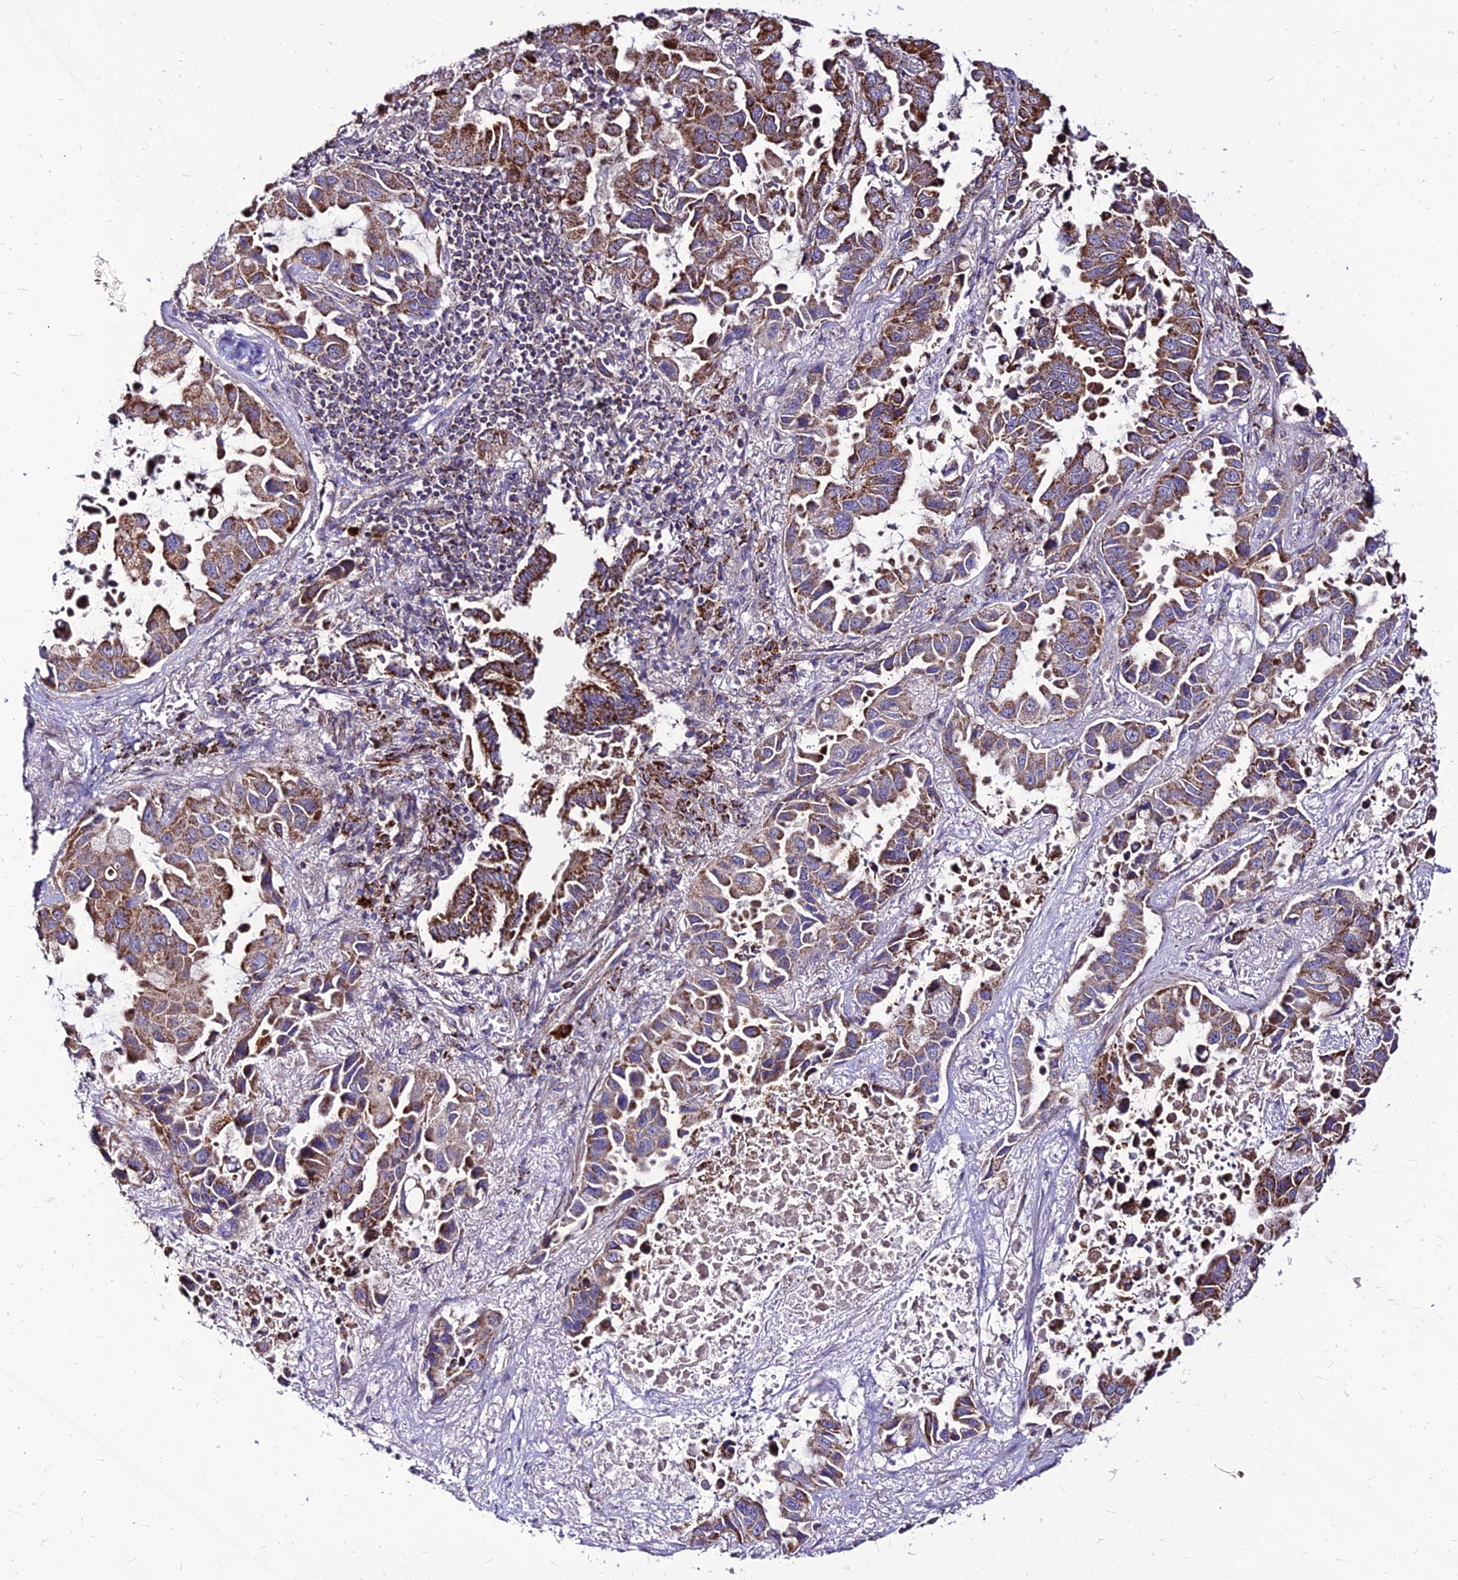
{"staining": {"intensity": "moderate", "quantity": ">75%", "location": "cytoplasmic/membranous"}, "tissue": "lung cancer", "cell_type": "Tumor cells", "image_type": "cancer", "snomed": [{"axis": "morphology", "description": "Adenocarcinoma, NOS"}, {"axis": "topography", "description": "Lung"}], "caption": "Brown immunohistochemical staining in human lung cancer demonstrates moderate cytoplasmic/membranous staining in about >75% of tumor cells.", "gene": "ECI1", "patient": {"sex": "male", "age": 64}}